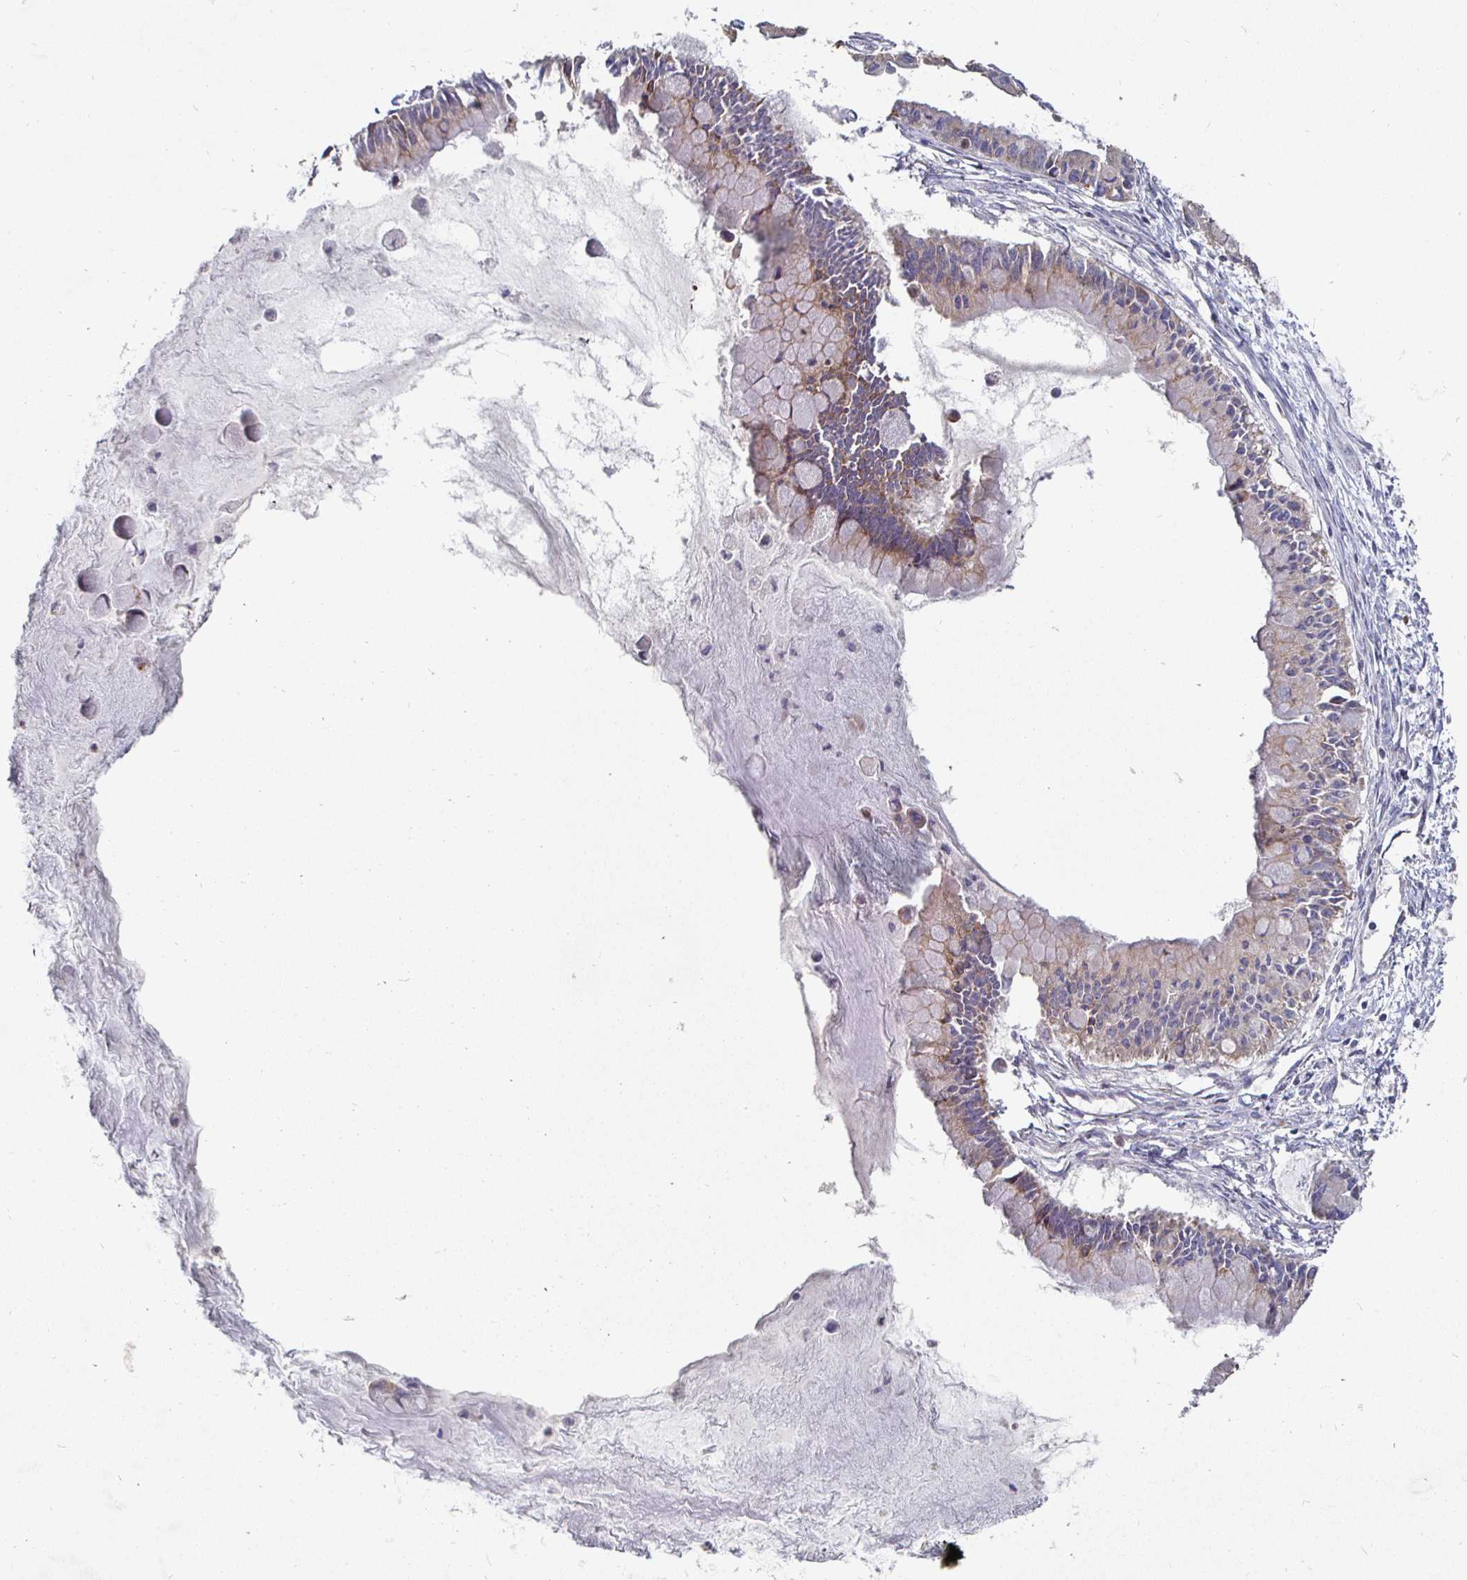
{"staining": {"intensity": "weak", "quantity": ">75%", "location": "cytoplasmic/membranous"}, "tissue": "ovarian cancer", "cell_type": "Tumor cells", "image_type": "cancer", "snomed": [{"axis": "morphology", "description": "Cystadenocarcinoma, mucinous, NOS"}, {"axis": "topography", "description": "Ovary"}], "caption": "An IHC micrograph of neoplastic tissue is shown. Protein staining in brown shows weak cytoplasmic/membranous positivity in ovarian cancer within tumor cells. The staining was performed using DAB (3,3'-diaminobenzidine), with brown indicating positive protein expression. Nuclei are stained blue with hematoxylin.", "gene": "NRSN1", "patient": {"sex": "female", "age": 63}}